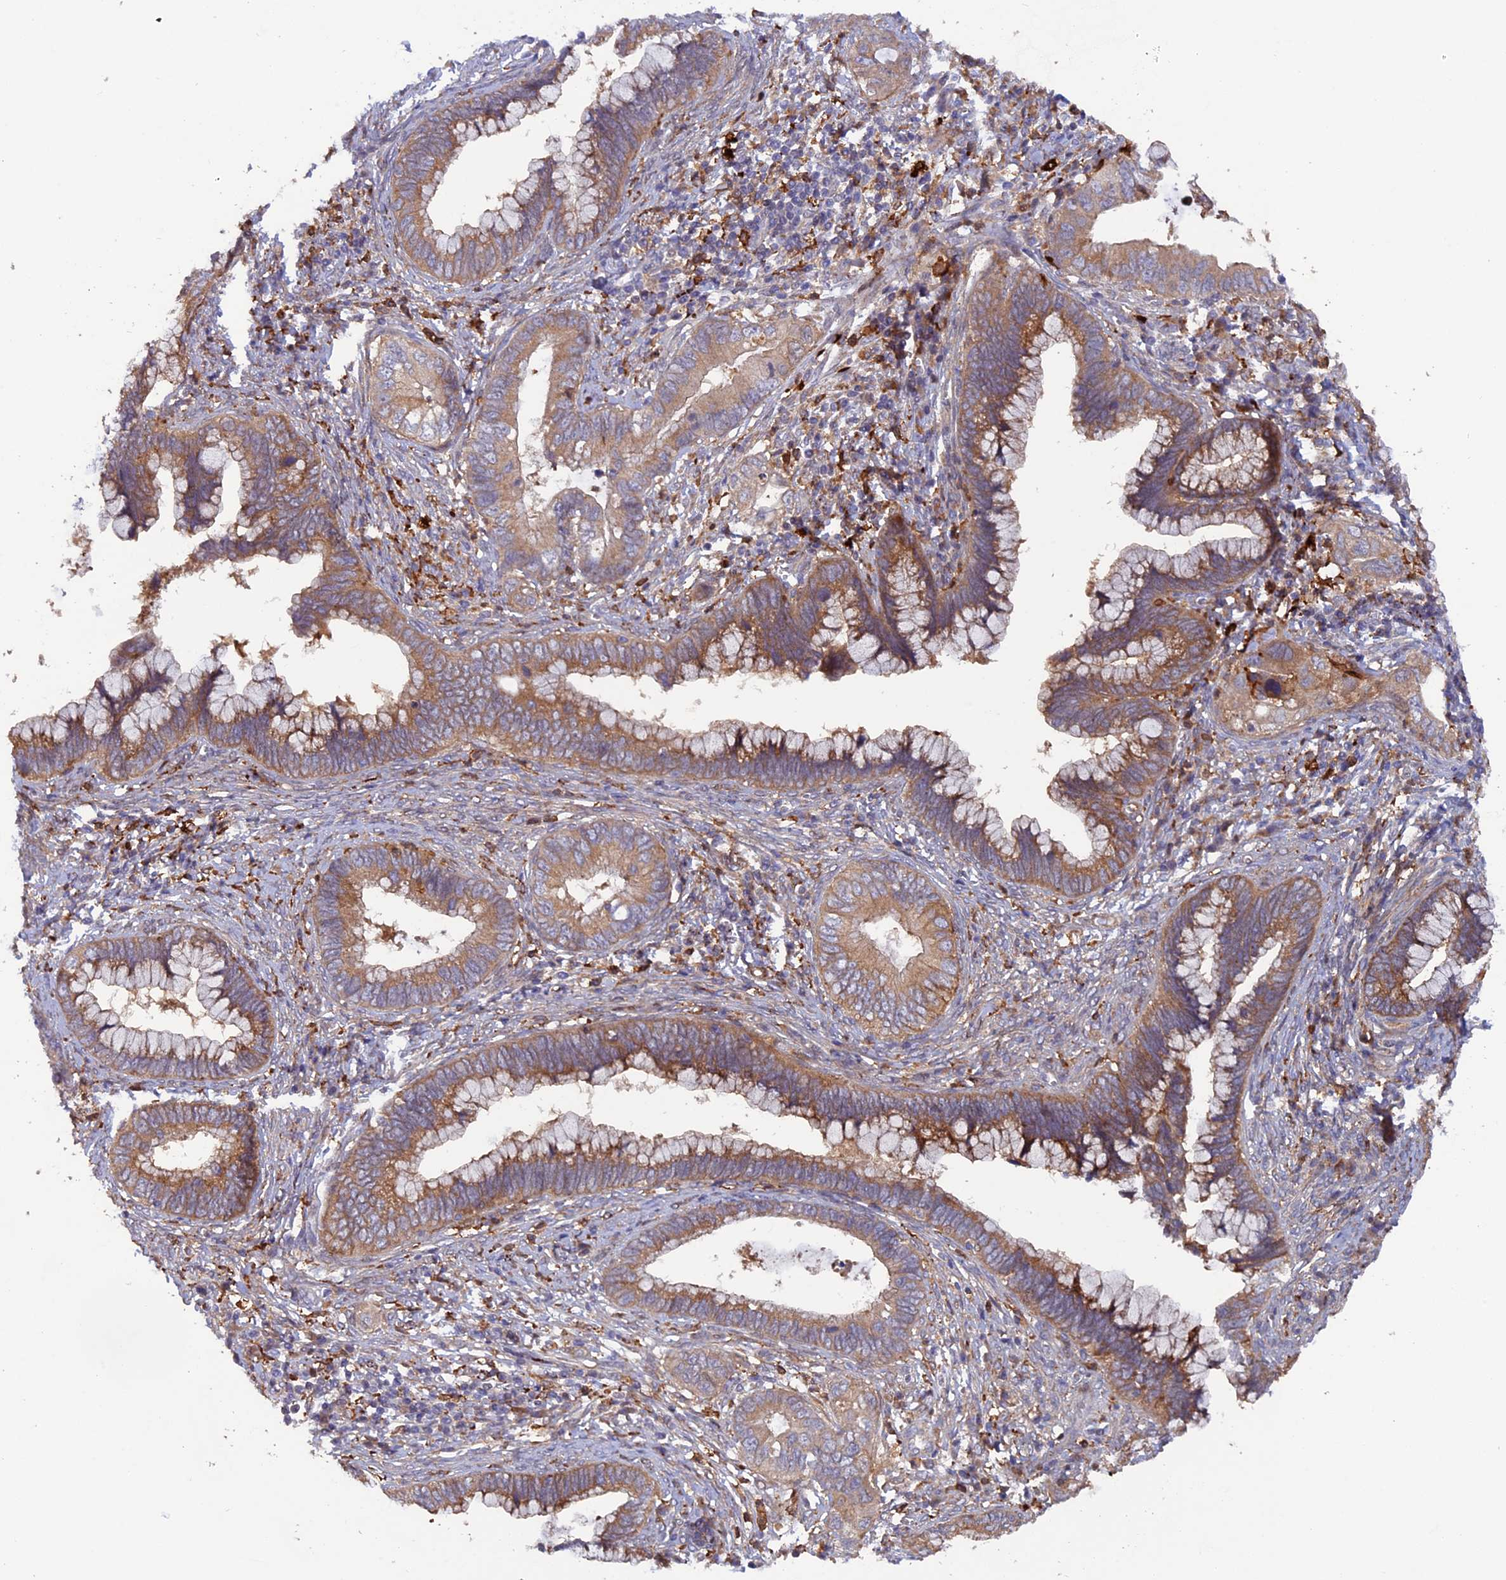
{"staining": {"intensity": "moderate", "quantity": ">75%", "location": "cytoplasmic/membranous"}, "tissue": "cervical cancer", "cell_type": "Tumor cells", "image_type": "cancer", "snomed": [{"axis": "morphology", "description": "Adenocarcinoma, NOS"}, {"axis": "topography", "description": "Cervix"}], "caption": "A histopathology image of adenocarcinoma (cervical) stained for a protein shows moderate cytoplasmic/membranous brown staining in tumor cells.", "gene": "FERMT1", "patient": {"sex": "female", "age": 44}}